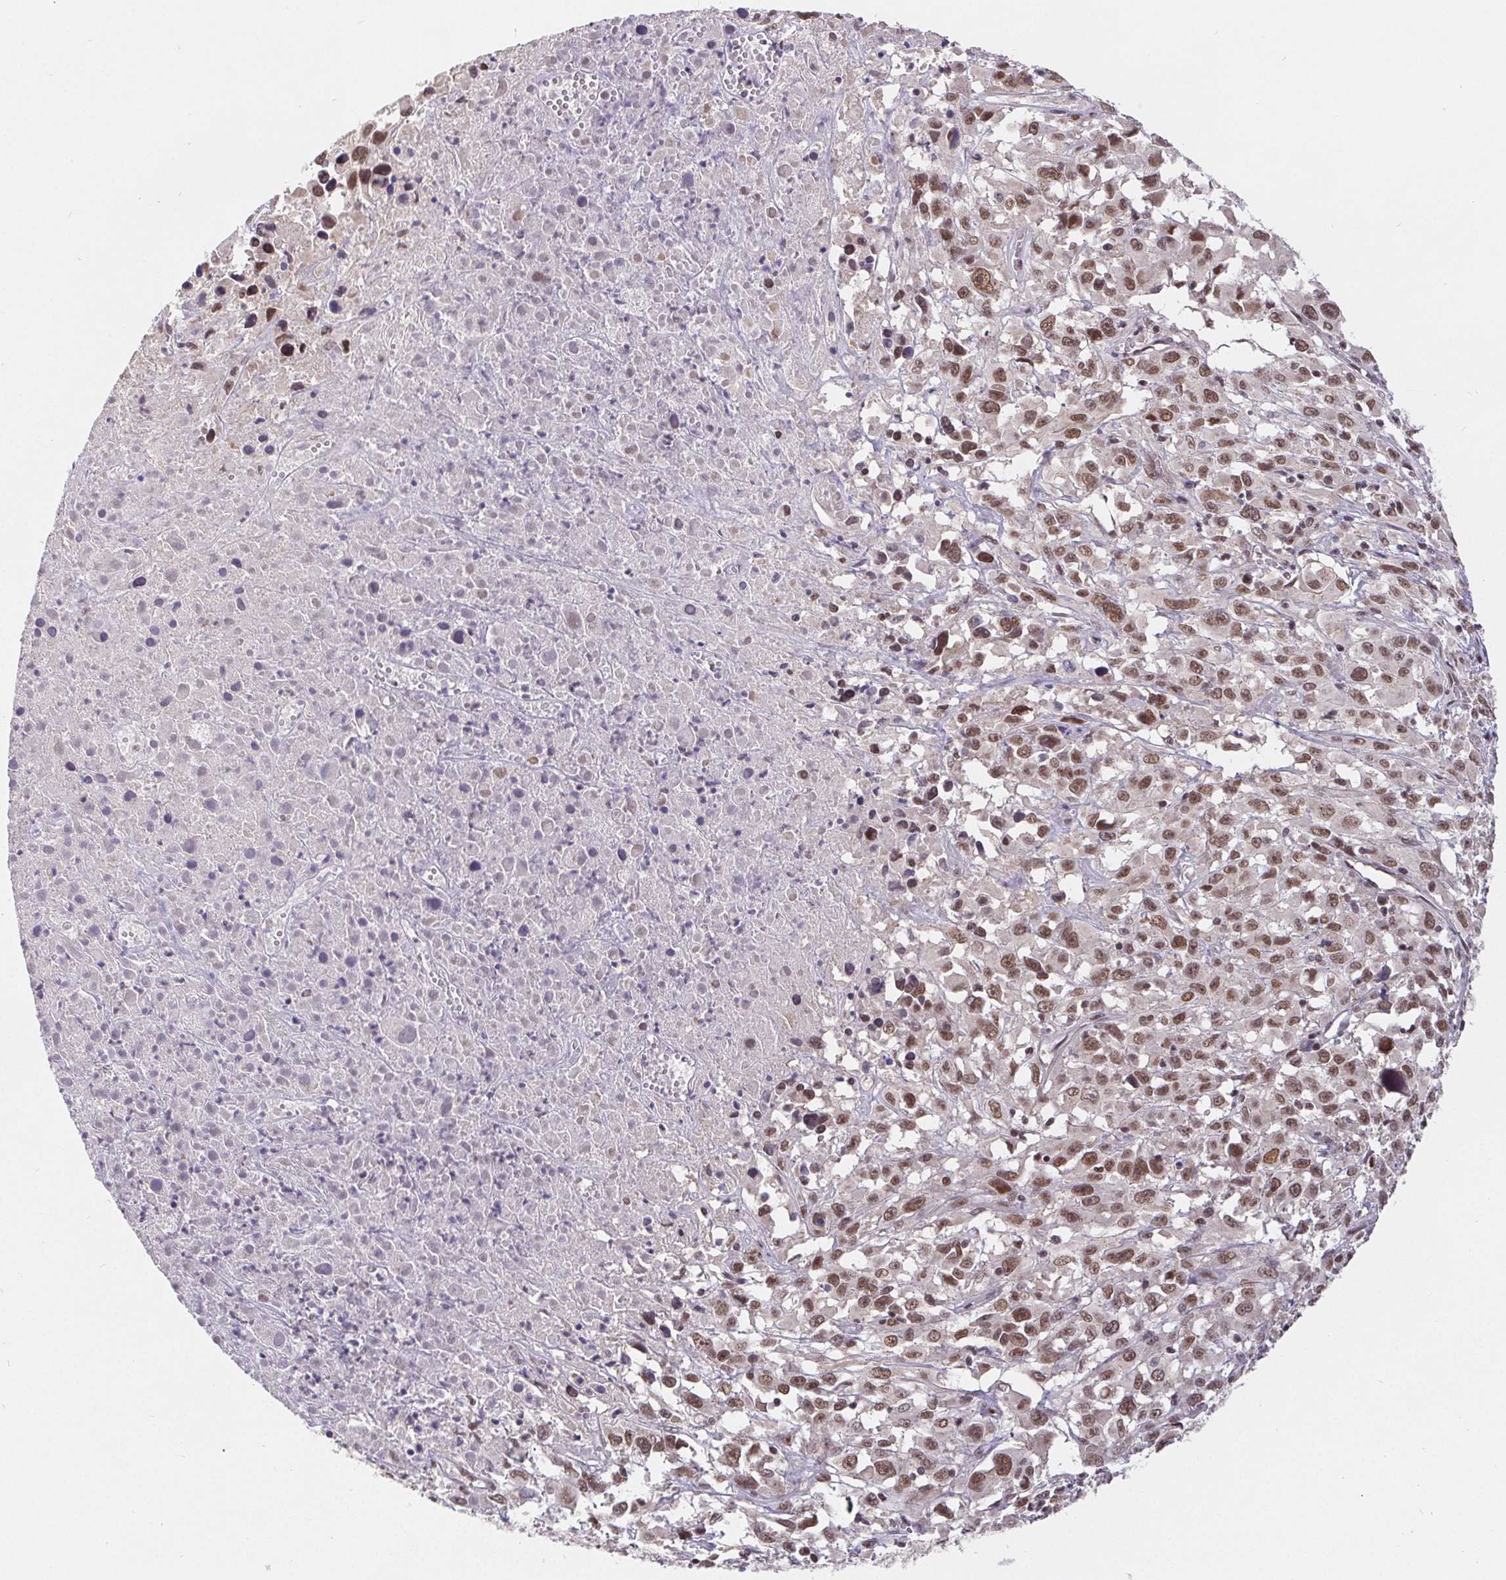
{"staining": {"intensity": "moderate", "quantity": ">75%", "location": "nuclear"}, "tissue": "melanoma", "cell_type": "Tumor cells", "image_type": "cancer", "snomed": [{"axis": "morphology", "description": "Malignant melanoma, Metastatic site"}, {"axis": "topography", "description": "Soft tissue"}], "caption": "Human malignant melanoma (metastatic site) stained with a brown dye demonstrates moderate nuclear positive staining in about >75% of tumor cells.", "gene": "POU2F1", "patient": {"sex": "male", "age": 50}}